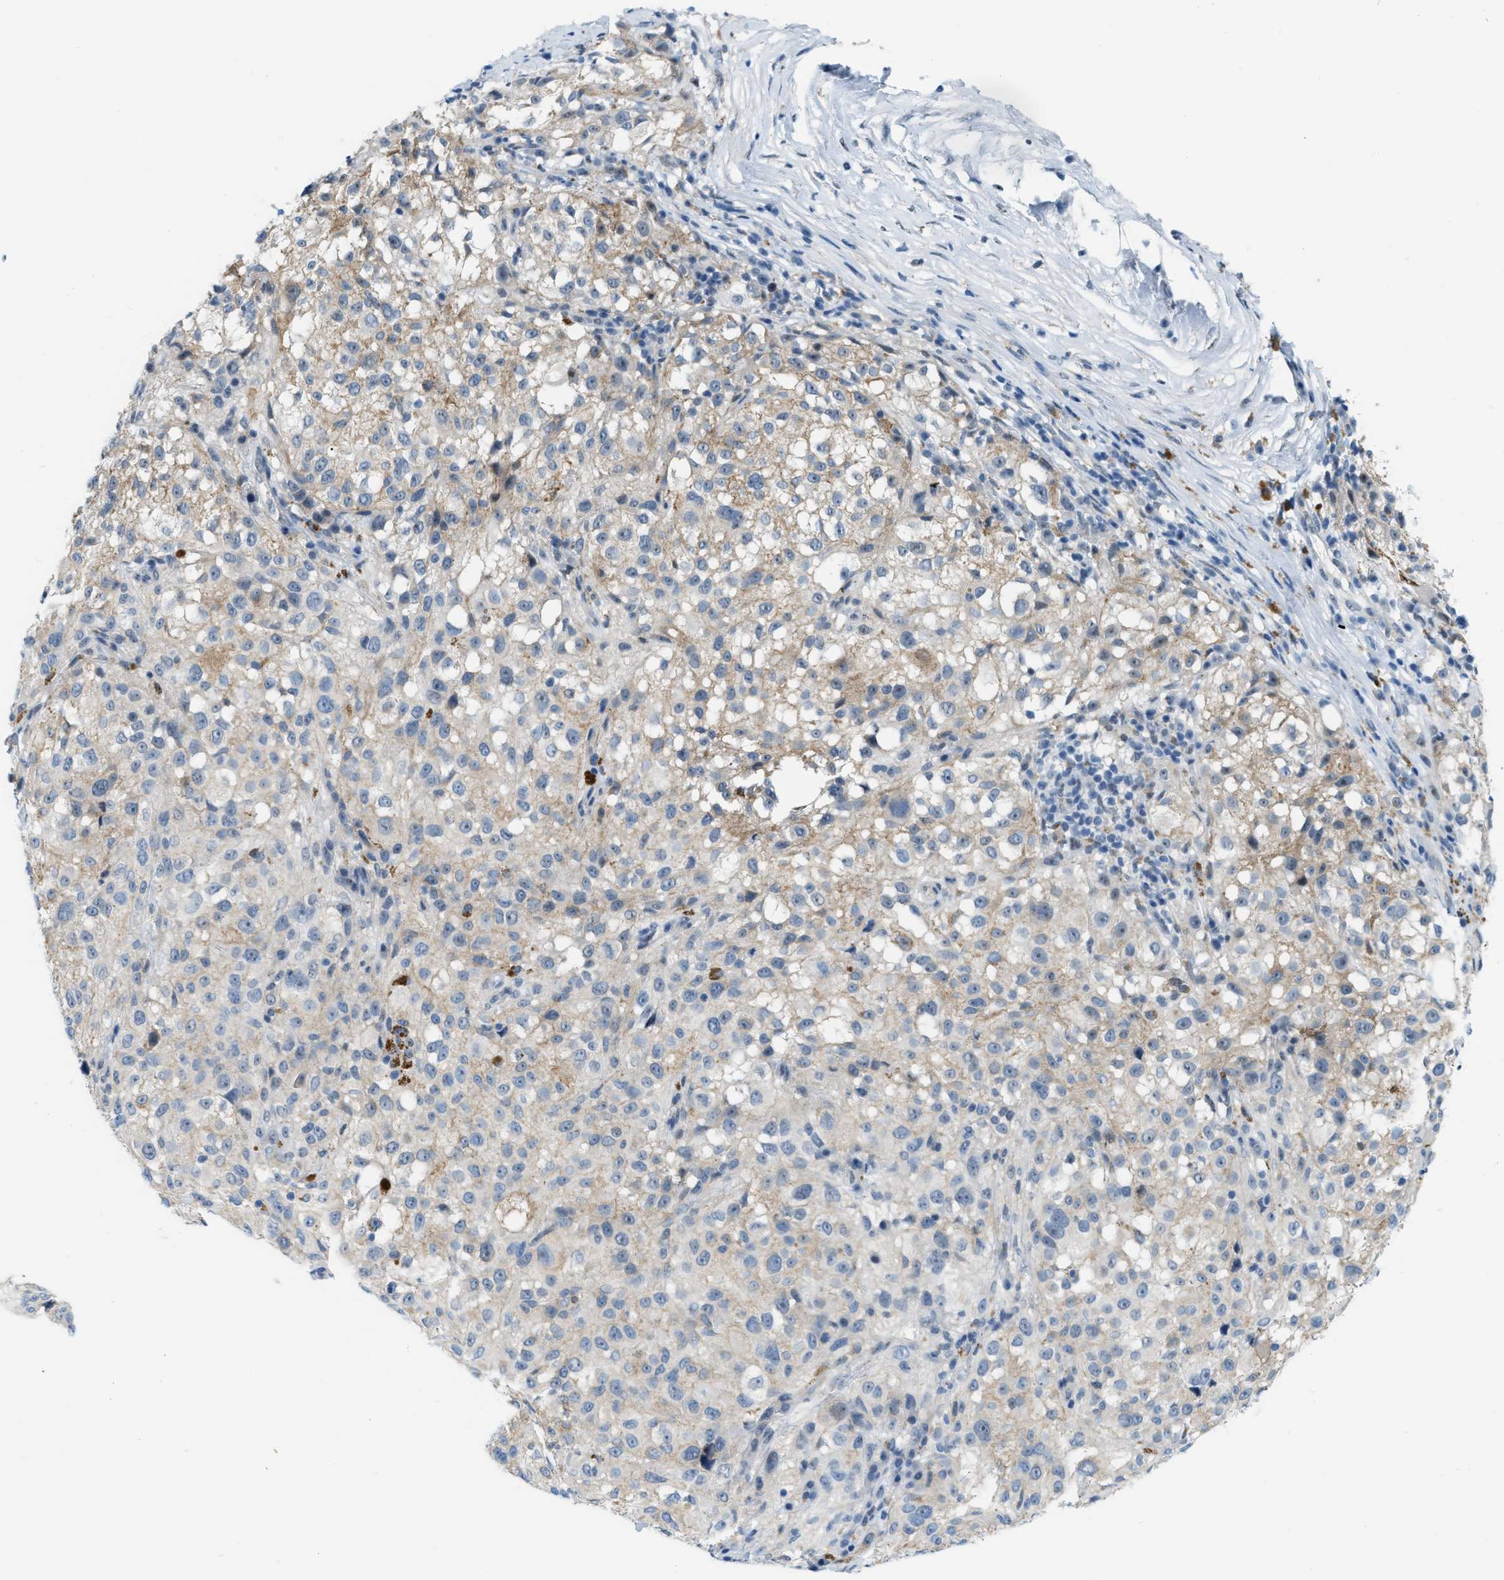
{"staining": {"intensity": "weak", "quantity": "25%-75%", "location": "cytoplasmic/membranous"}, "tissue": "melanoma", "cell_type": "Tumor cells", "image_type": "cancer", "snomed": [{"axis": "morphology", "description": "Necrosis, NOS"}, {"axis": "morphology", "description": "Malignant melanoma, NOS"}, {"axis": "topography", "description": "Skin"}], "caption": "A photomicrograph of human malignant melanoma stained for a protein reveals weak cytoplasmic/membranous brown staining in tumor cells.", "gene": "PHRF1", "patient": {"sex": "female", "age": 87}}